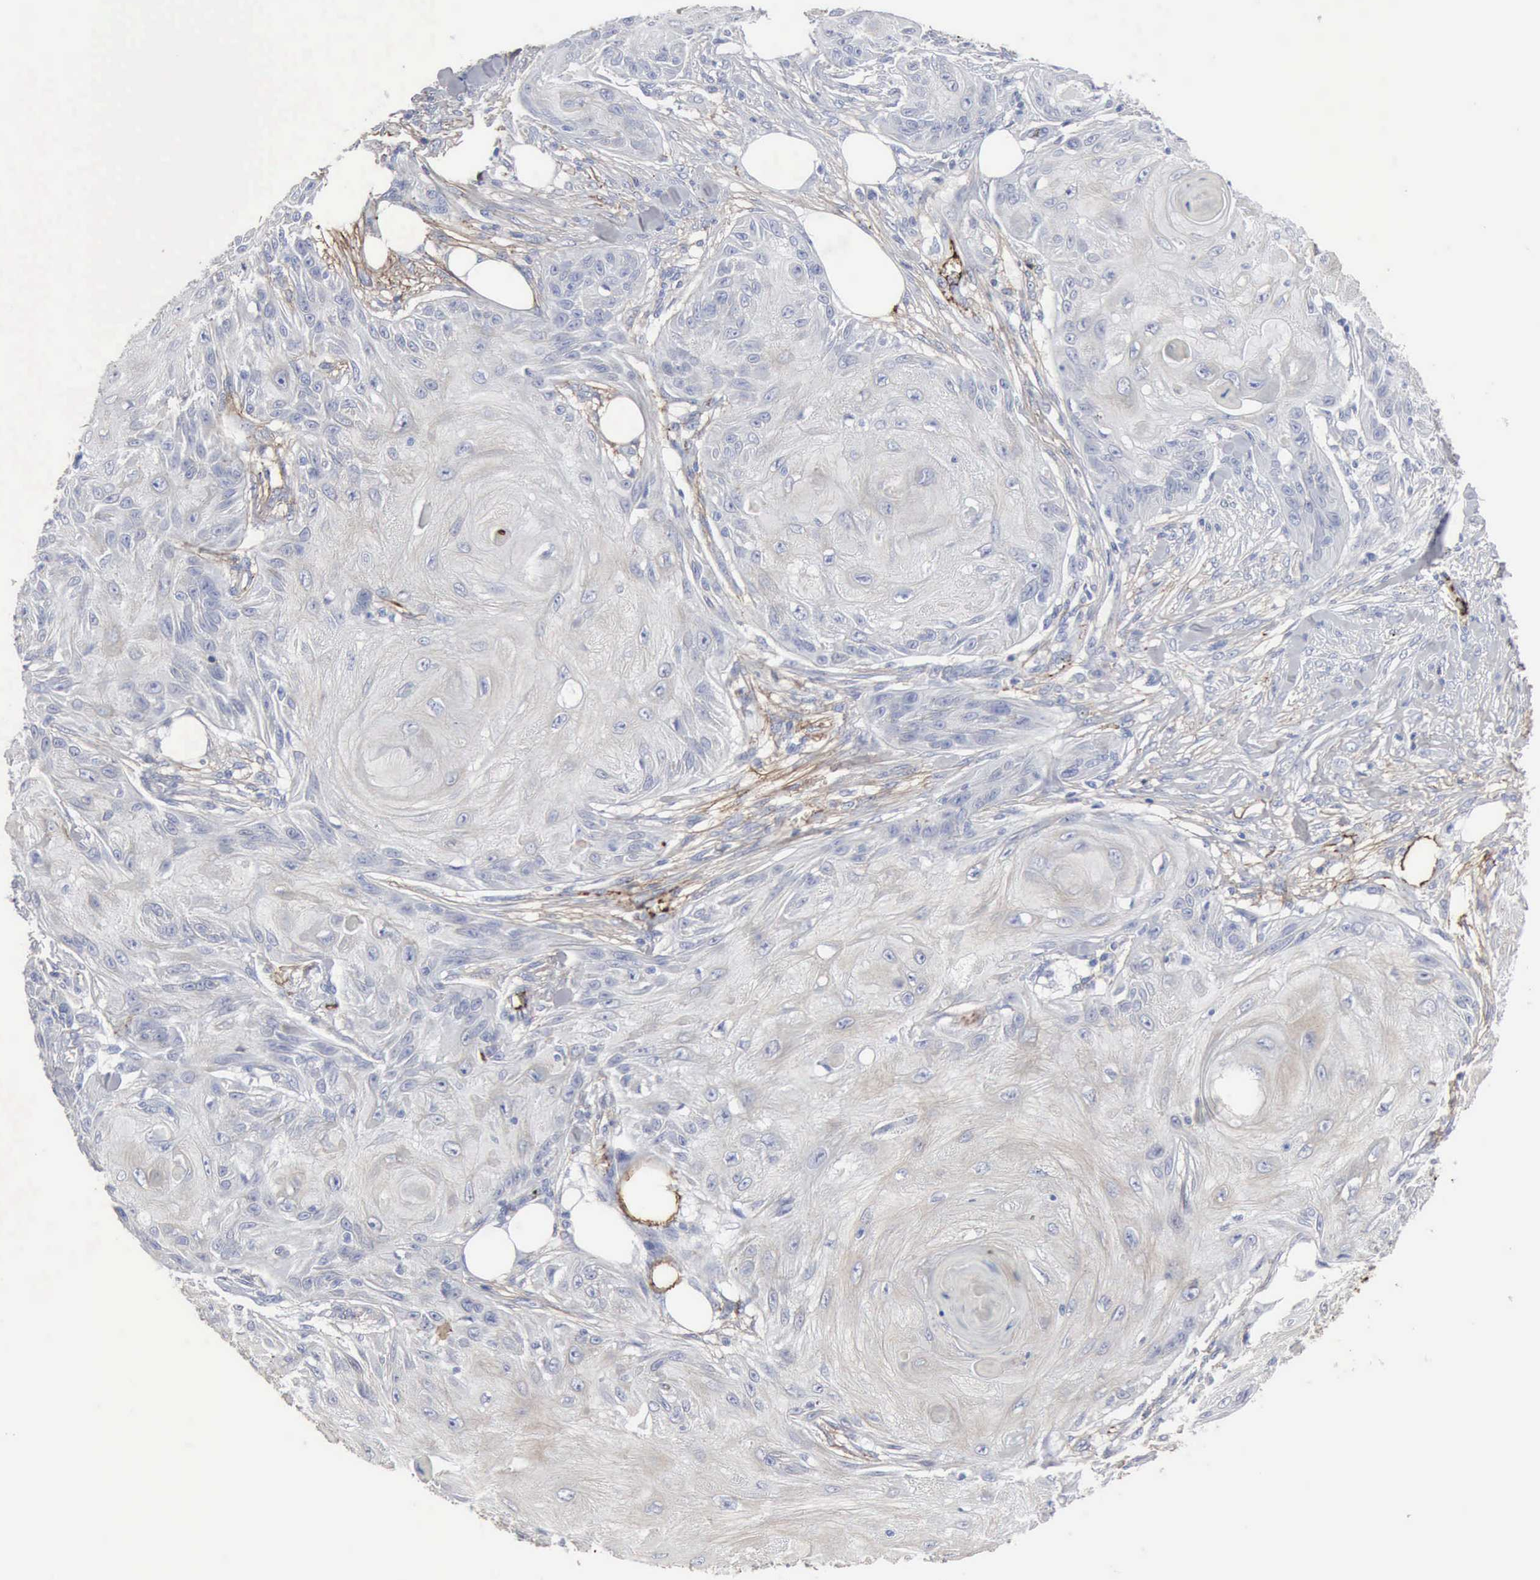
{"staining": {"intensity": "negative", "quantity": "none", "location": "none"}, "tissue": "skin cancer", "cell_type": "Tumor cells", "image_type": "cancer", "snomed": [{"axis": "morphology", "description": "Squamous cell carcinoma, NOS"}, {"axis": "topography", "description": "Skin"}], "caption": "A photomicrograph of human skin cancer is negative for staining in tumor cells. (Stains: DAB (3,3'-diaminobenzidine) immunohistochemistry (IHC) with hematoxylin counter stain, Microscopy: brightfield microscopy at high magnification).", "gene": "C4BPA", "patient": {"sex": "female", "age": 88}}